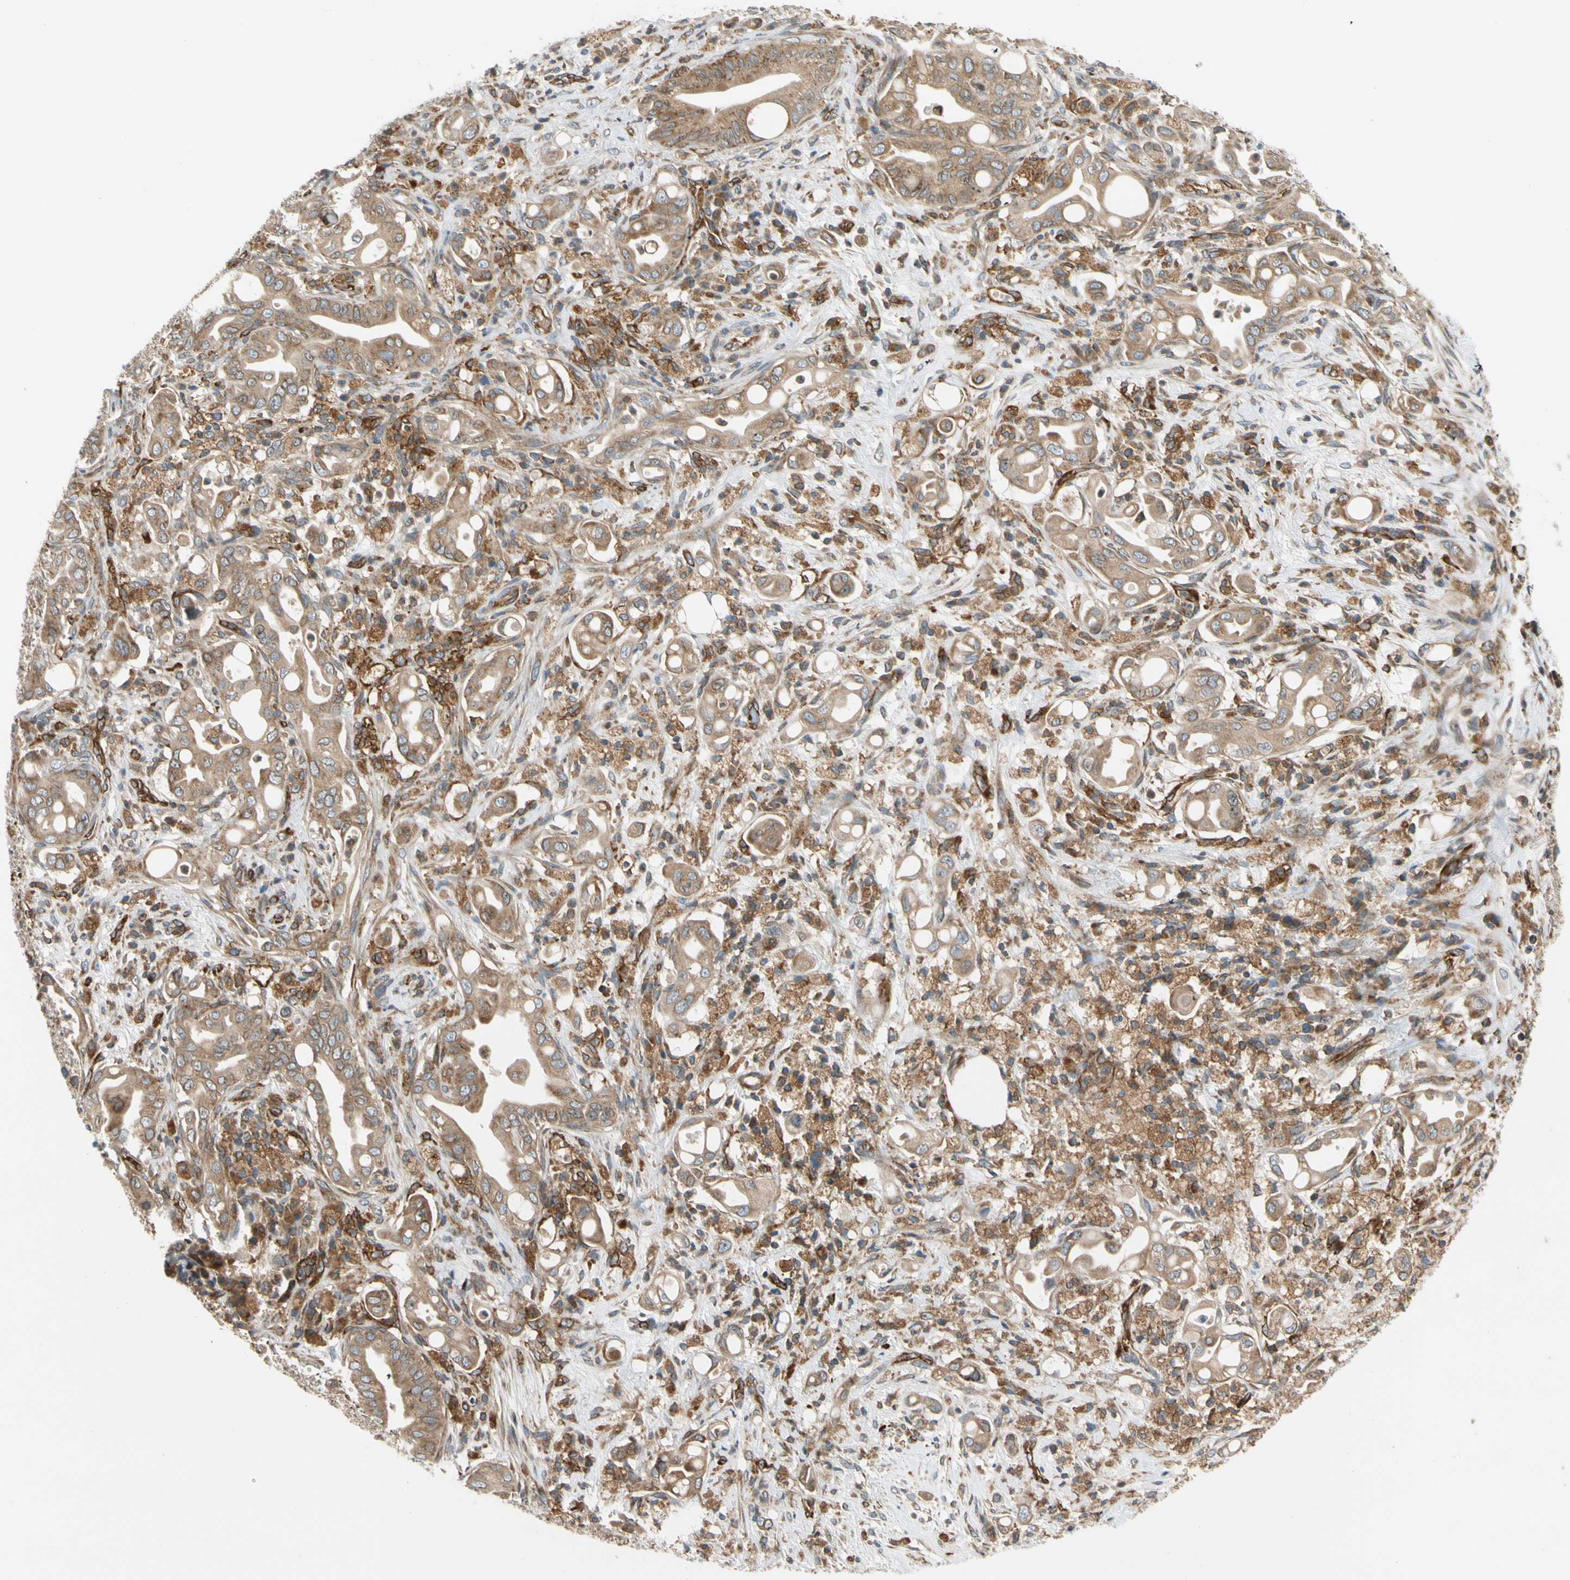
{"staining": {"intensity": "moderate", "quantity": ">75%", "location": "cytoplasmic/membranous"}, "tissue": "liver cancer", "cell_type": "Tumor cells", "image_type": "cancer", "snomed": [{"axis": "morphology", "description": "Cholangiocarcinoma"}, {"axis": "topography", "description": "Liver"}], "caption": "Immunohistochemistry (DAB (3,3'-diaminobenzidine)) staining of human liver cancer reveals moderate cytoplasmic/membranous protein positivity in approximately >75% of tumor cells.", "gene": "TRIO", "patient": {"sex": "female", "age": 68}}